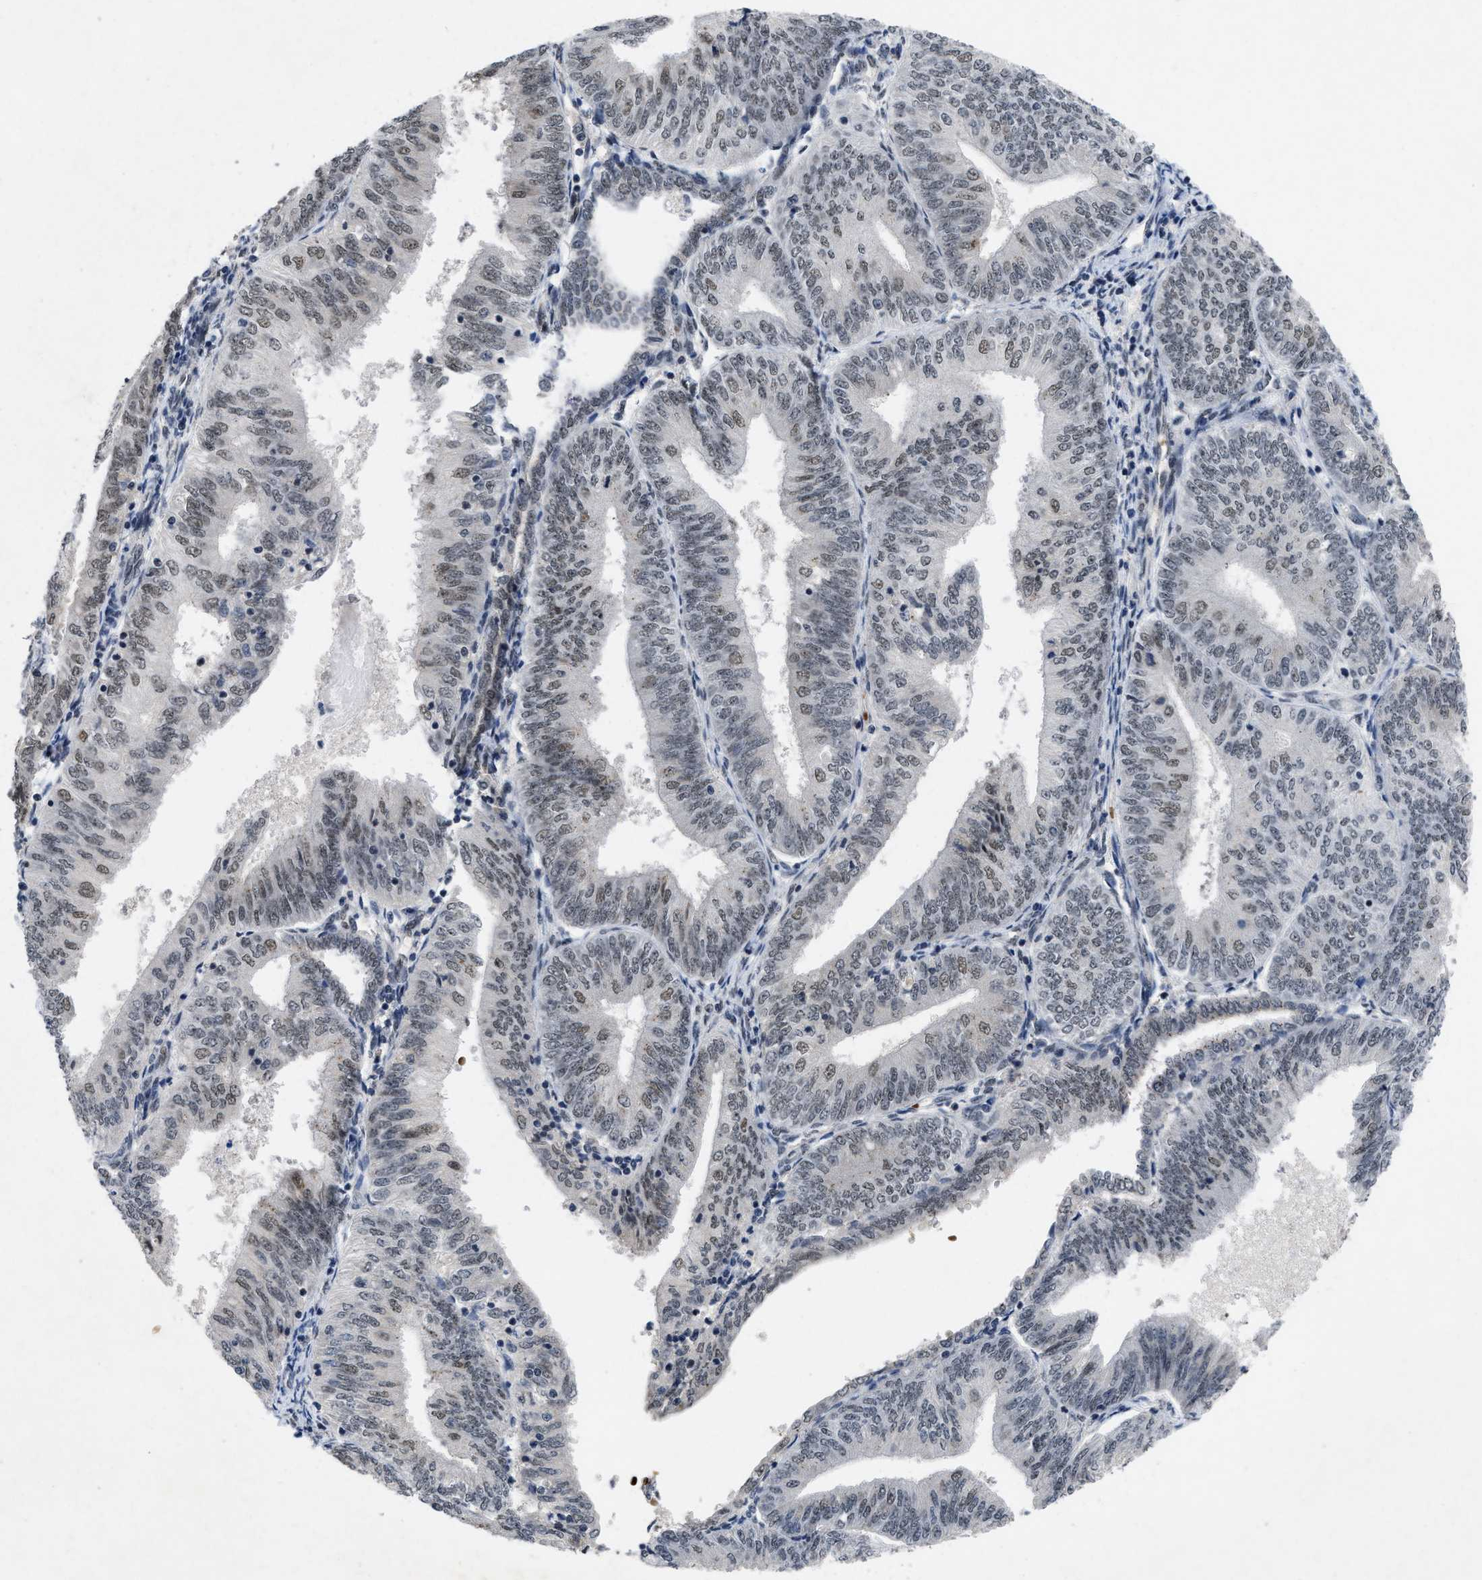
{"staining": {"intensity": "weak", "quantity": "25%-75%", "location": "nuclear"}, "tissue": "endometrial cancer", "cell_type": "Tumor cells", "image_type": "cancer", "snomed": [{"axis": "morphology", "description": "Adenocarcinoma, NOS"}, {"axis": "topography", "description": "Endometrium"}], "caption": "The immunohistochemical stain labels weak nuclear positivity in tumor cells of endometrial cancer (adenocarcinoma) tissue. The staining is performed using DAB brown chromogen to label protein expression. The nuclei are counter-stained blue using hematoxylin.", "gene": "ZNF346", "patient": {"sex": "female", "age": 58}}